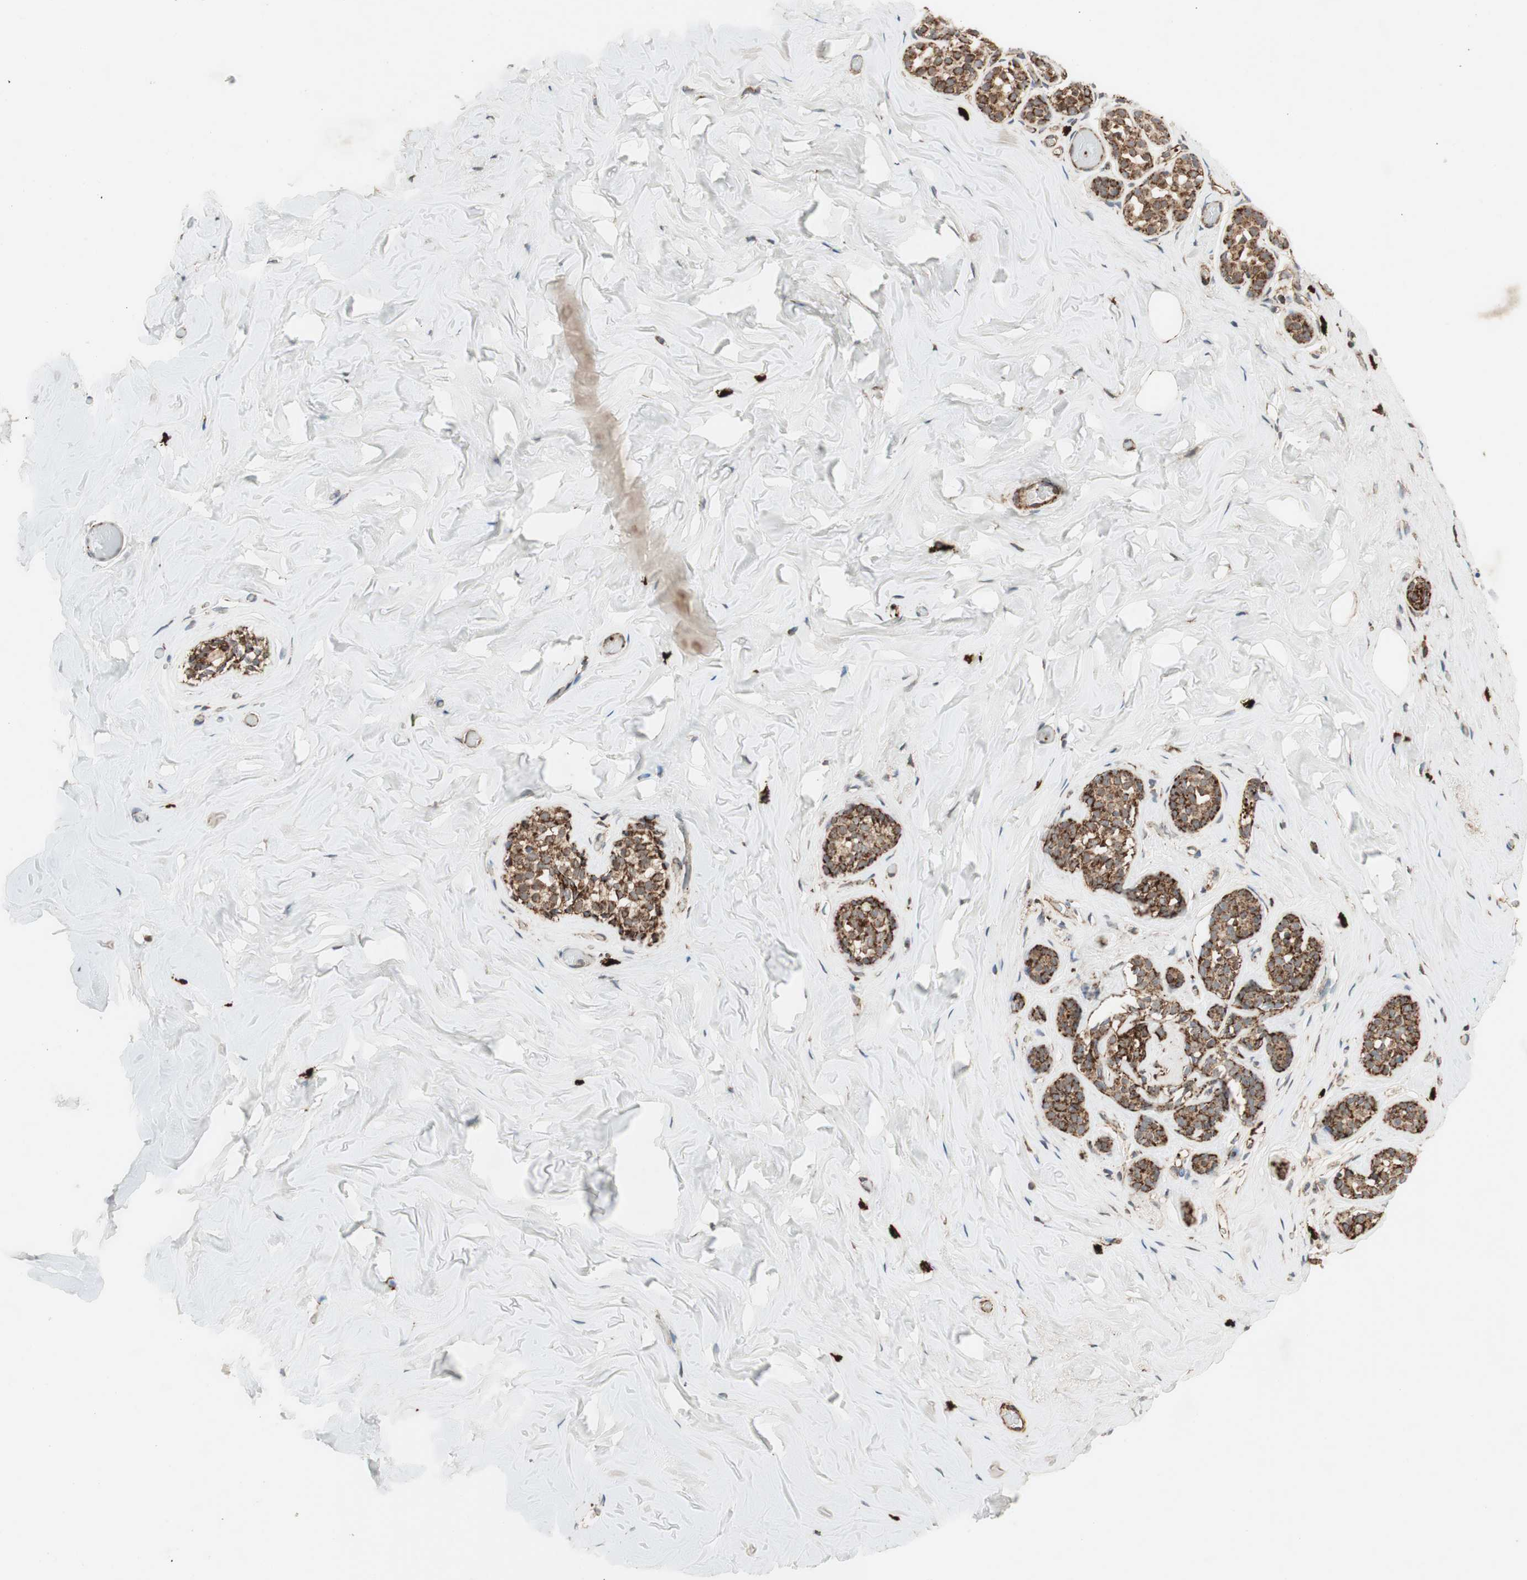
{"staining": {"intensity": "negative", "quantity": "none", "location": "none"}, "tissue": "breast", "cell_type": "Adipocytes", "image_type": "normal", "snomed": [{"axis": "morphology", "description": "Normal tissue, NOS"}, {"axis": "topography", "description": "Breast"}], "caption": "This is an immunohistochemistry (IHC) histopathology image of normal human breast. There is no positivity in adipocytes.", "gene": "AKAP1", "patient": {"sex": "female", "age": 75}}